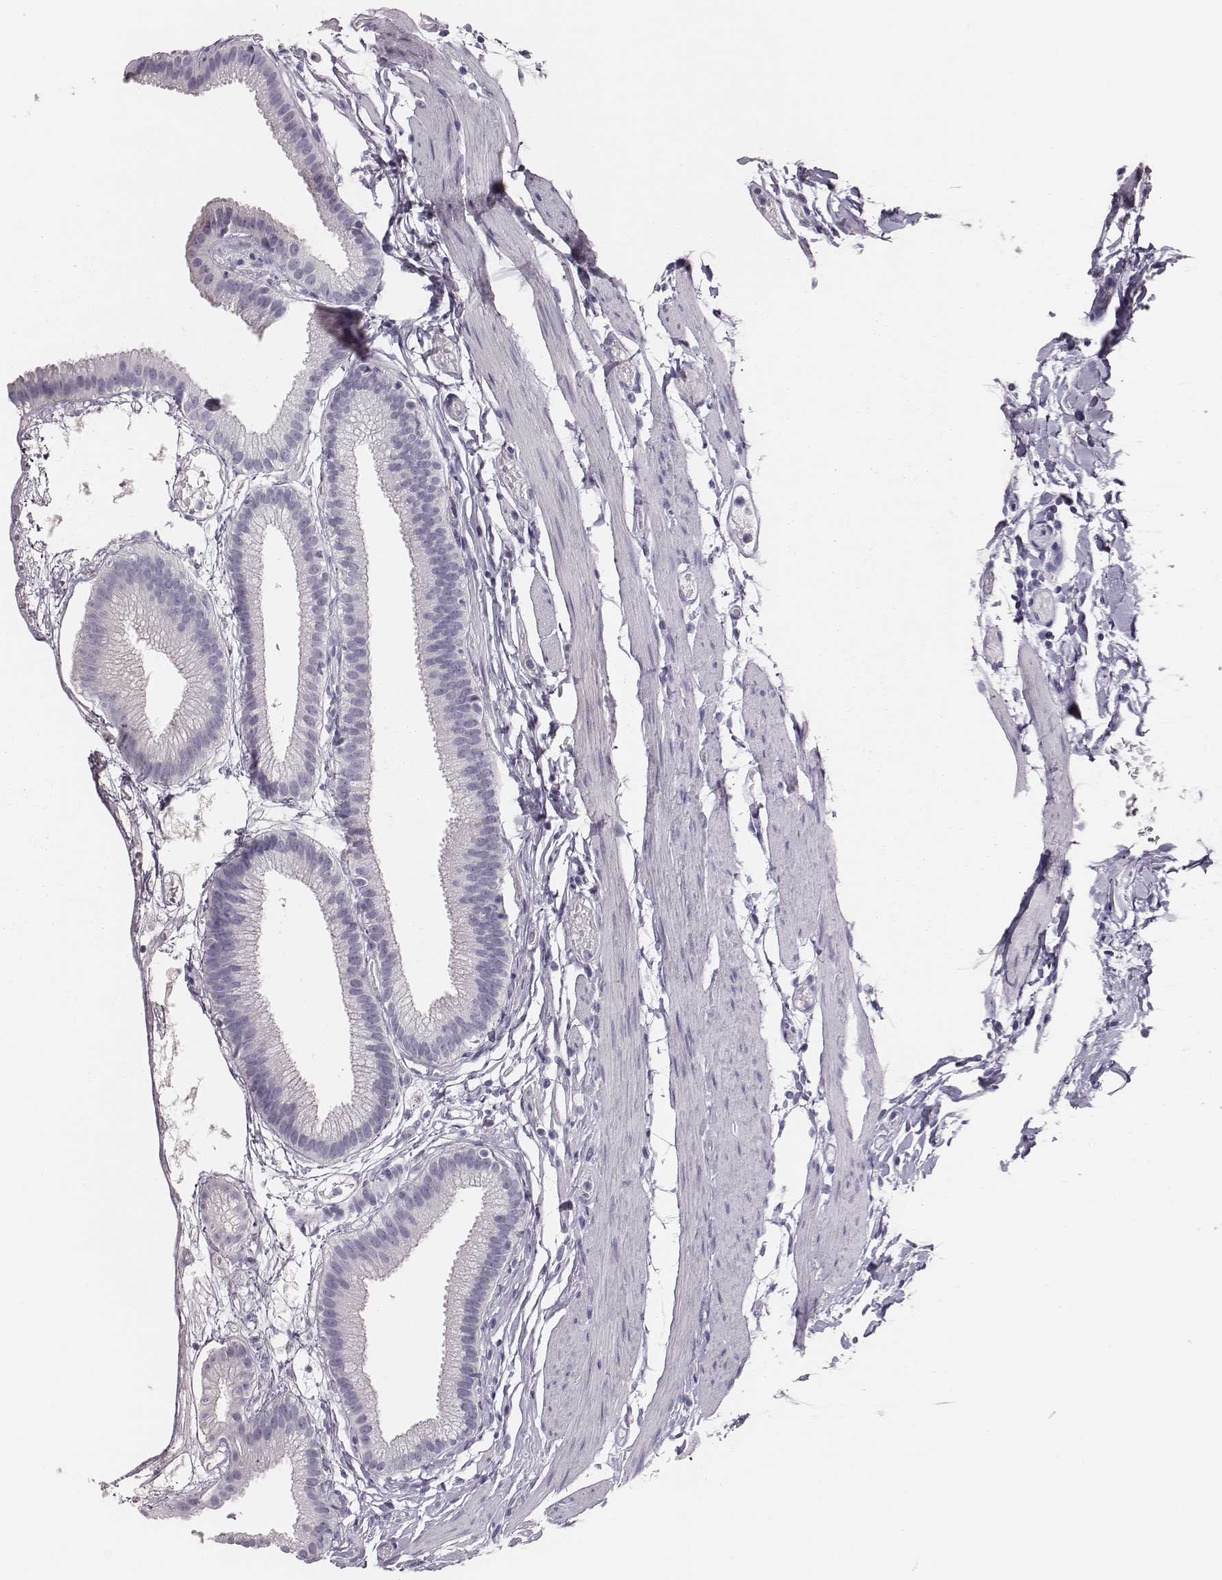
{"staining": {"intensity": "negative", "quantity": "none", "location": "none"}, "tissue": "gallbladder", "cell_type": "Glandular cells", "image_type": "normal", "snomed": [{"axis": "morphology", "description": "Normal tissue, NOS"}, {"axis": "topography", "description": "Gallbladder"}], "caption": "A histopathology image of gallbladder stained for a protein displays no brown staining in glandular cells. The staining was performed using DAB to visualize the protein expression in brown, while the nuclei were stained in blue with hematoxylin (Magnification: 20x).", "gene": "H1", "patient": {"sex": "female", "age": 45}}